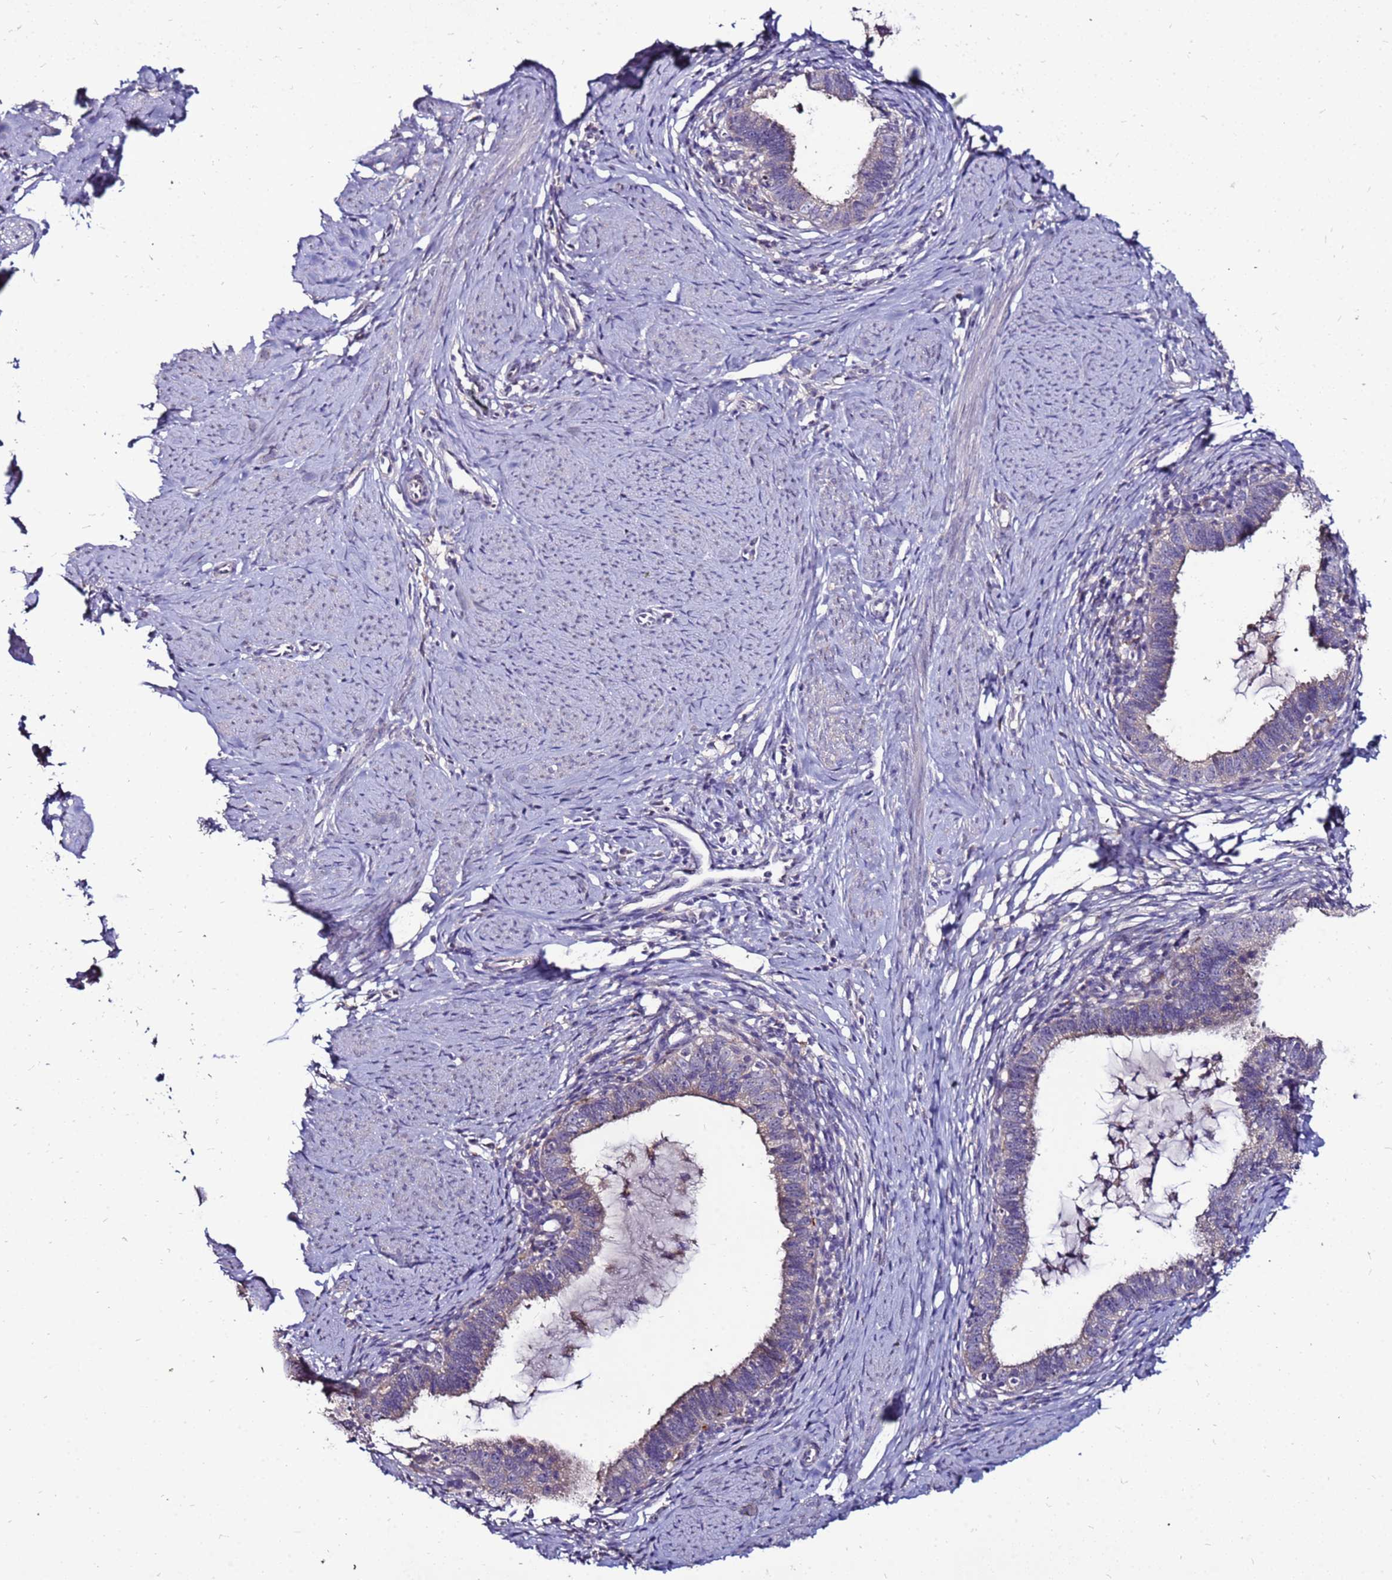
{"staining": {"intensity": "weak", "quantity": "<25%", "location": "cytoplasmic/membranous"}, "tissue": "cervical cancer", "cell_type": "Tumor cells", "image_type": "cancer", "snomed": [{"axis": "morphology", "description": "Adenocarcinoma, NOS"}, {"axis": "topography", "description": "Cervix"}], "caption": "There is no significant positivity in tumor cells of adenocarcinoma (cervical).", "gene": "SLC44A3", "patient": {"sex": "female", "age": 36}}